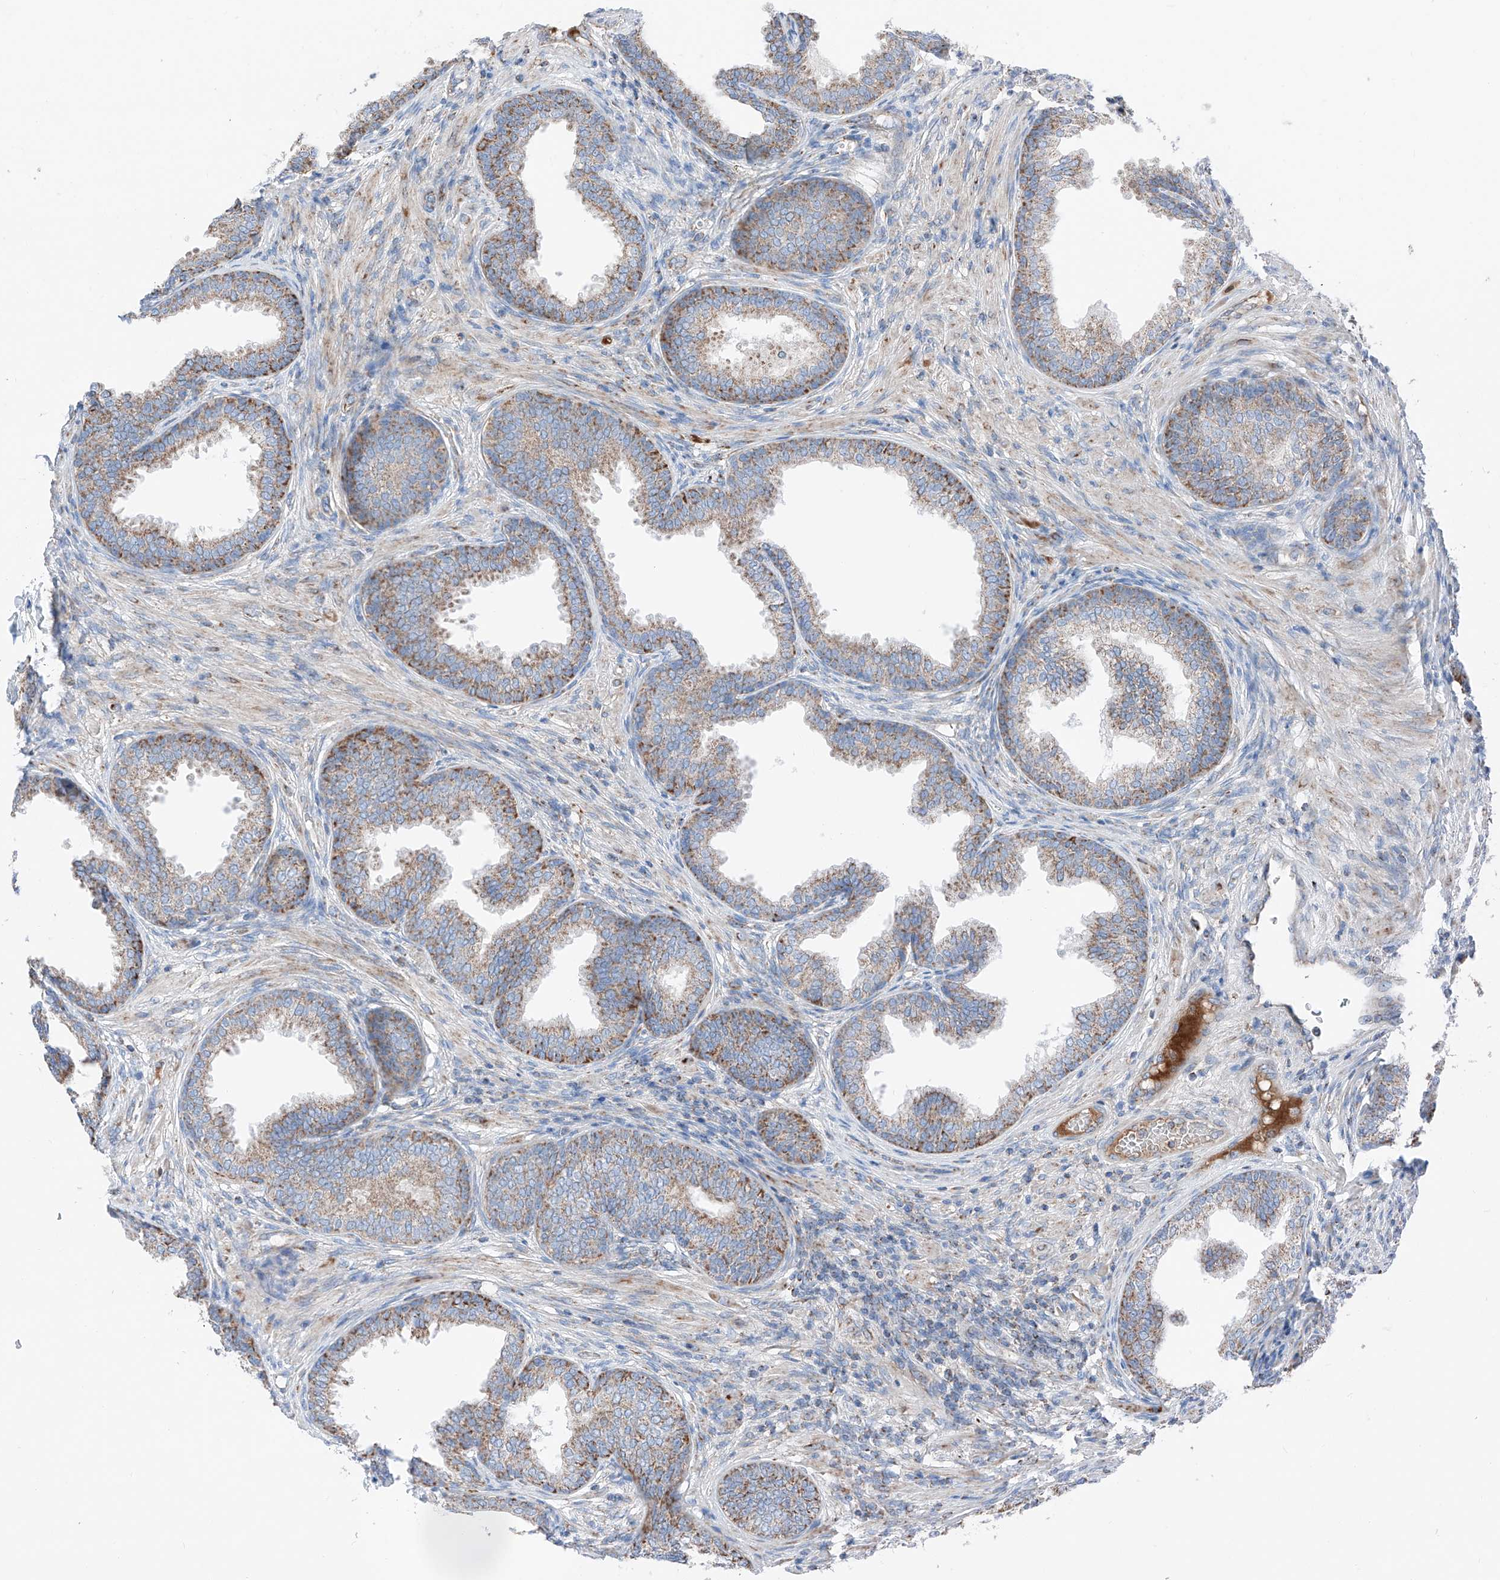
{"staining": {"intensity": "moderate", "quantity": "25%-75%", "location": "cytoplasmic/membranous"}, "tissue": "prostate", "cell_type": "Glandular cells", "image_type": "normal", "snomed": [{"axis": "morphology", "description": "Normal tissue, NOS"}, {"axis": "topography", "description": "Prostate"}], "caption": "A brown stain shows moderate cytoplasmic/membranous staining of a protein in glandular cells of unremarkable human prostate. The protein of interest is shown in brown color, while the nuclei are stained blue.", "gene": "MRAP", "patient": {"sex": "male", "age": 76}}